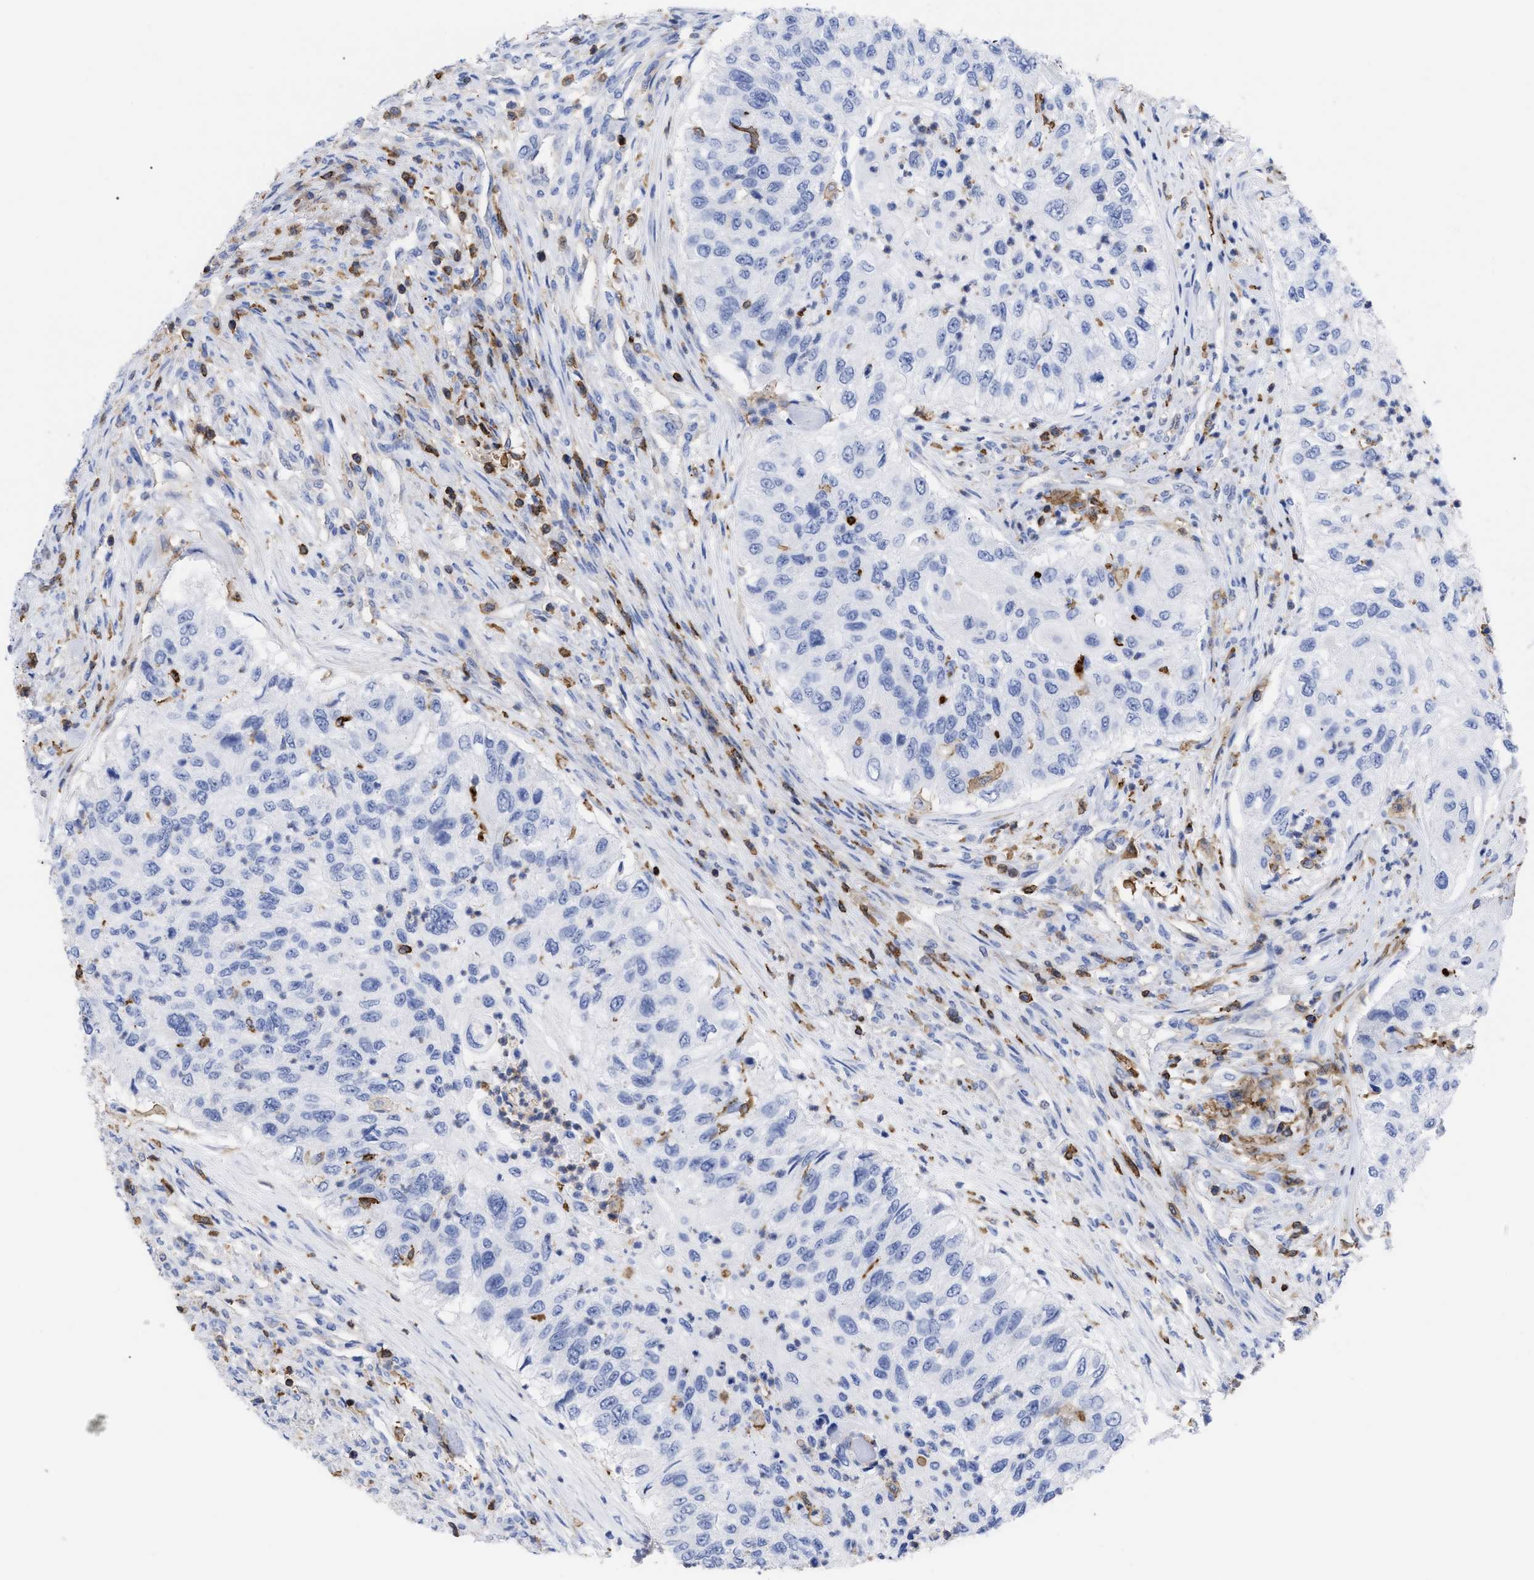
{"staining": {"intensity": "negative", "quantity": "none", "location": "none"}, "tissue": "urothelial cancer", "cell_type": "Tumor cells", "image_type": "cancer", "snomed": [{"axis": "morphology", "description": "Urothelial carcinoma, High grade"}, {"axis": "topography", "description": "Urinary bladder"}], "caption": "High power microscopy micrograph of an immunohistochemistry (IHC) image of urothelial cancer, revealing no significant staining in tumor cells.", "gene": "HCLS1", "patient": {"sex": "female", "age": 60}}